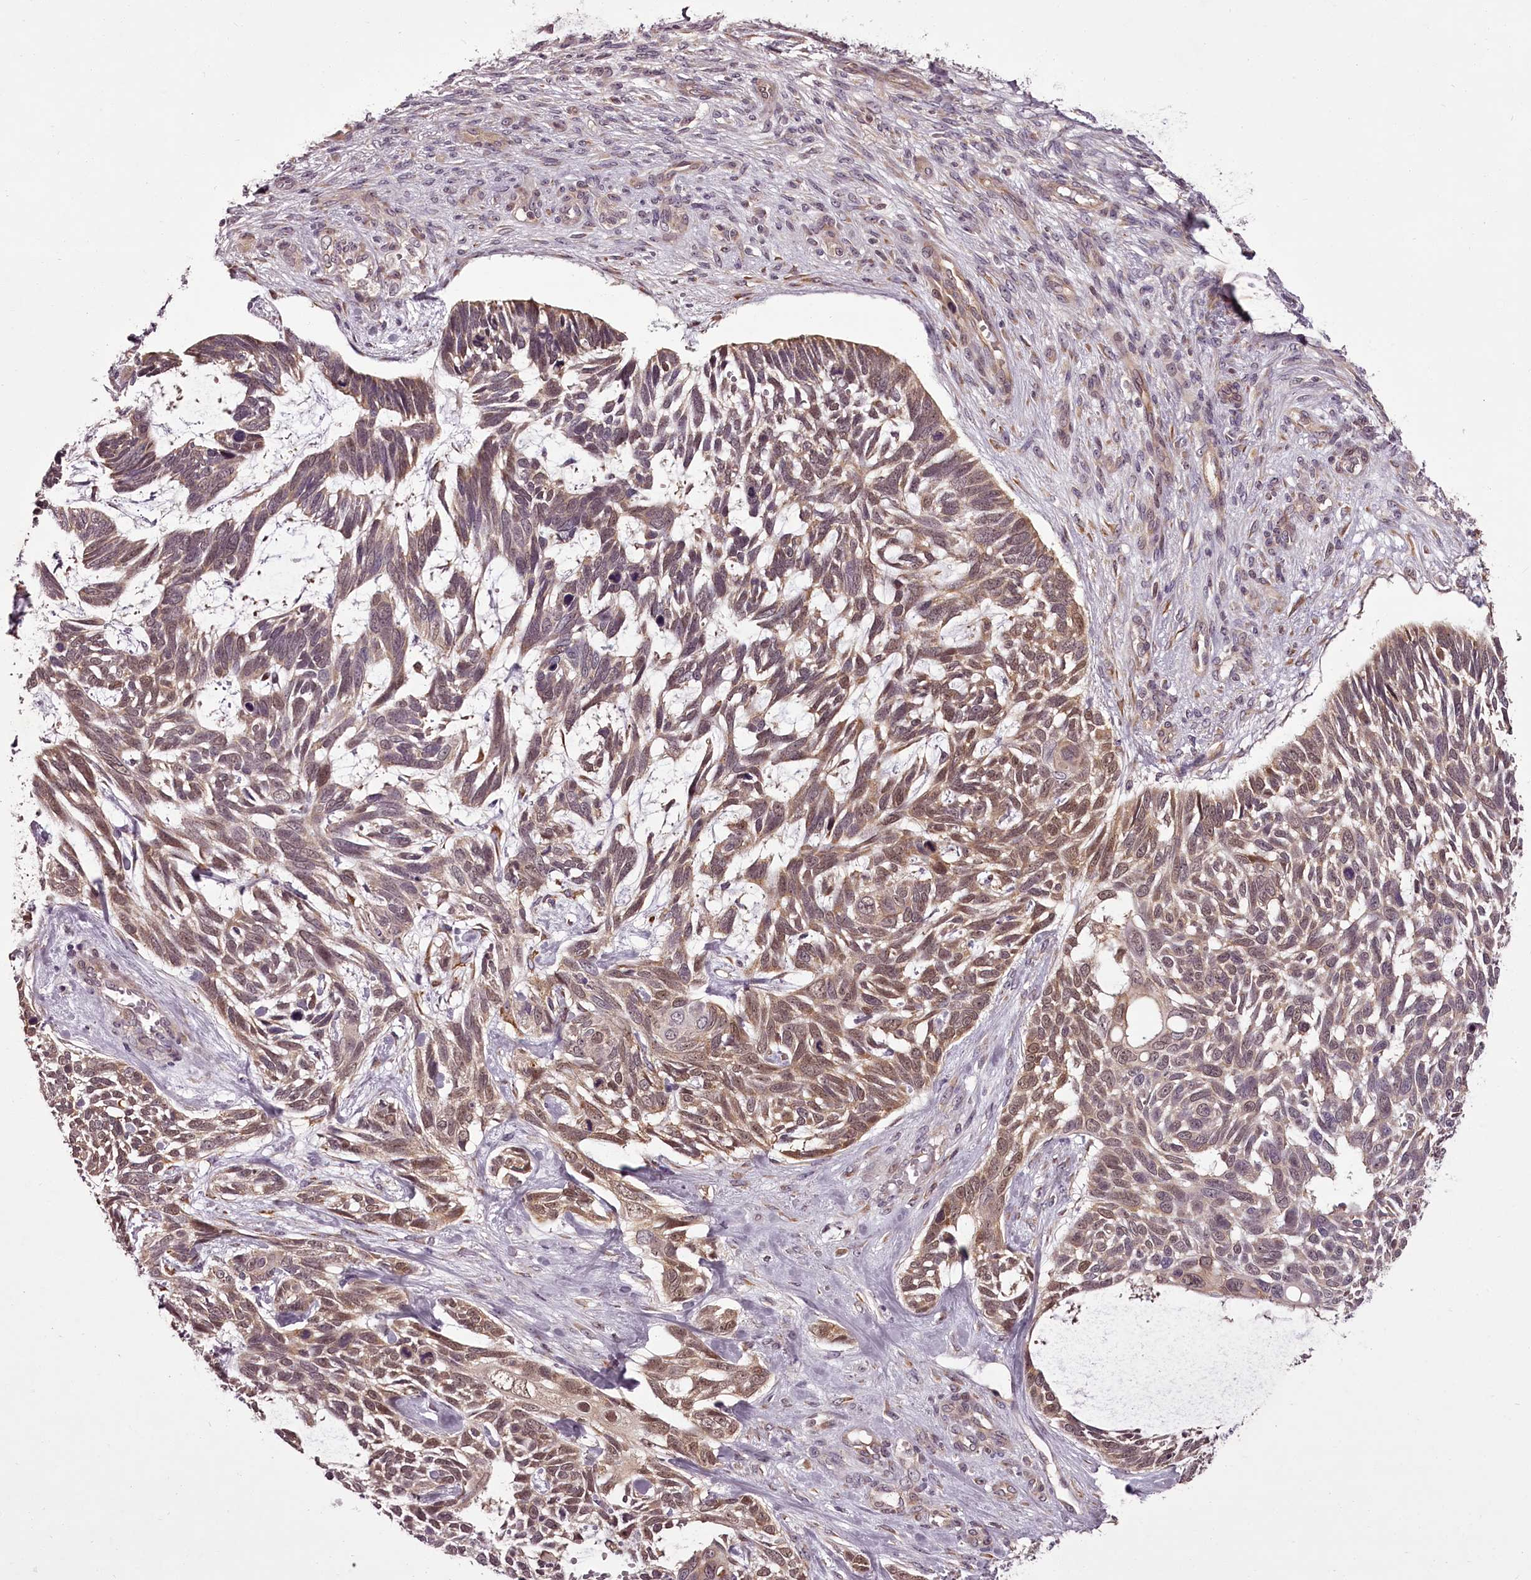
{"staining": {"intensity": "weak", "quantity": "25%-75%", "location": "cytoplasmic/membranous,nuclear"}, "tissue": "skin cancer", "cell_type": "Tumor cells", "image_type": "cancer", "snomed": [{"axis": "morphology", "description": "Basal cell carcinoma"}, {"axis": "topography", "description": "Skin"}], "caption": "Immunohistochemistry (IHC) (DAB) staining of human skin basal cell carcinoma exhibits weak cytoplasmic/membranous and nuclear protein staining in about 25%-75% of tumor cells.", "gene": "CCDC92", "patient": {"sex": "male", "age": 88}}